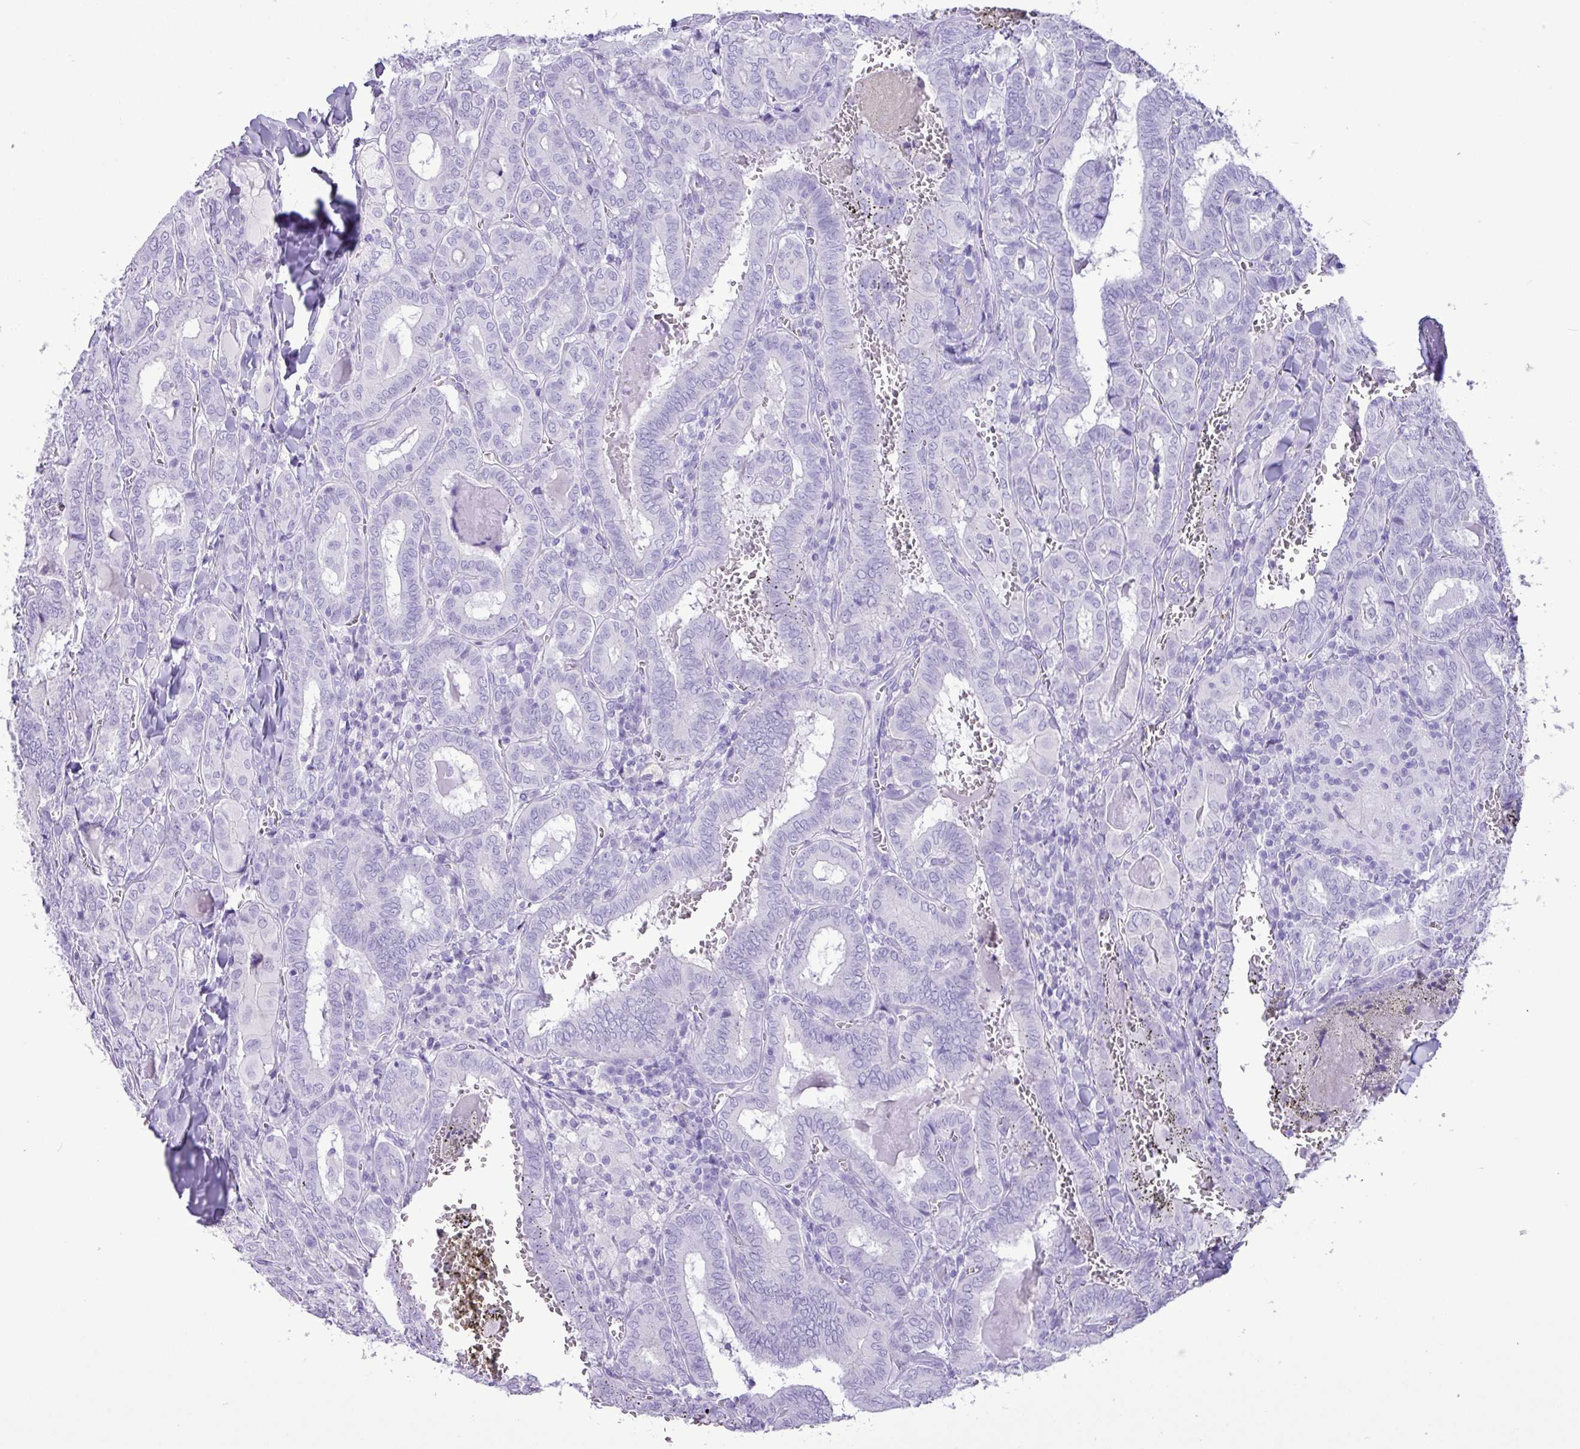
{"staining": {"intensity": "negative", "quantity": "none", "location": "none"}, "tissue": "thyroid cancer", "cell_type": "Tumor cells", "image_type": "cancer", "snomed": [{"axis": "morphology", "description": "Papillary adenocarcinoma, NOS"}, {"axis": "topography", "description": "Thyroid gland"}], "caption": "IHC histopathology image of neoplastic tissue: papillary adenocarcinoma (thyroid) stained with DAB (3,3'-diaminobenzidine) shows no significant protein expression in tumor cells.", "gene": "CKMT2", "patient": {"sex": "female", "age": 72}}